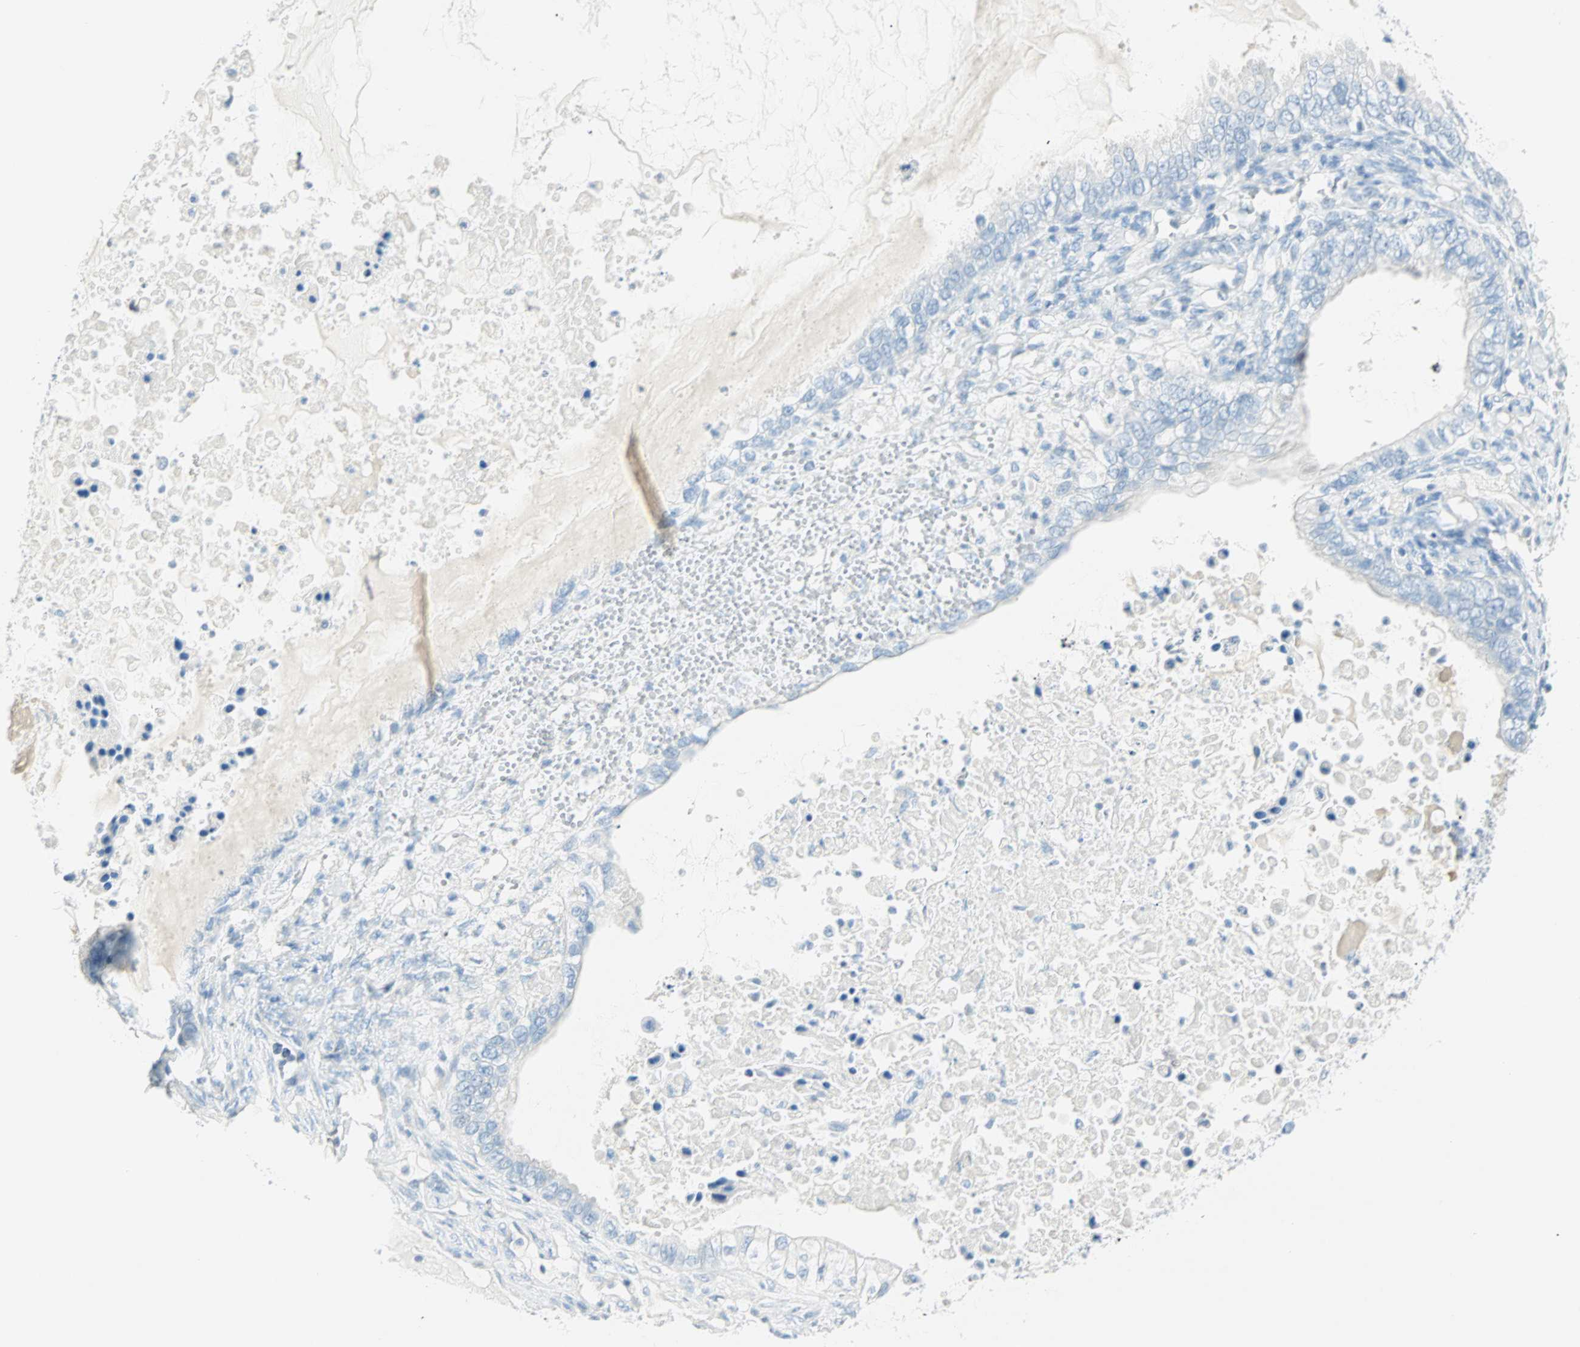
{"staining": {"intensity": "negative", "quantity": "none", "location": "none"}, "tissue": "ovarian cancer", "cell_type": "Tumor cells", "image_type": "cancer", "snomed": [{"axis": "morphology", "description": "Cystadenocarcinoma, mucinous, NOS"}, {"axis": "topography", "description": "Ovary"}], "caption": "DAB immunohistochemical staining of human ovarian cancer (mucinous cystadenocarcinoma) shows no significant staining in tumor cells.", "gene": "NES", "patient": {"sex": "female", "age": 80}}